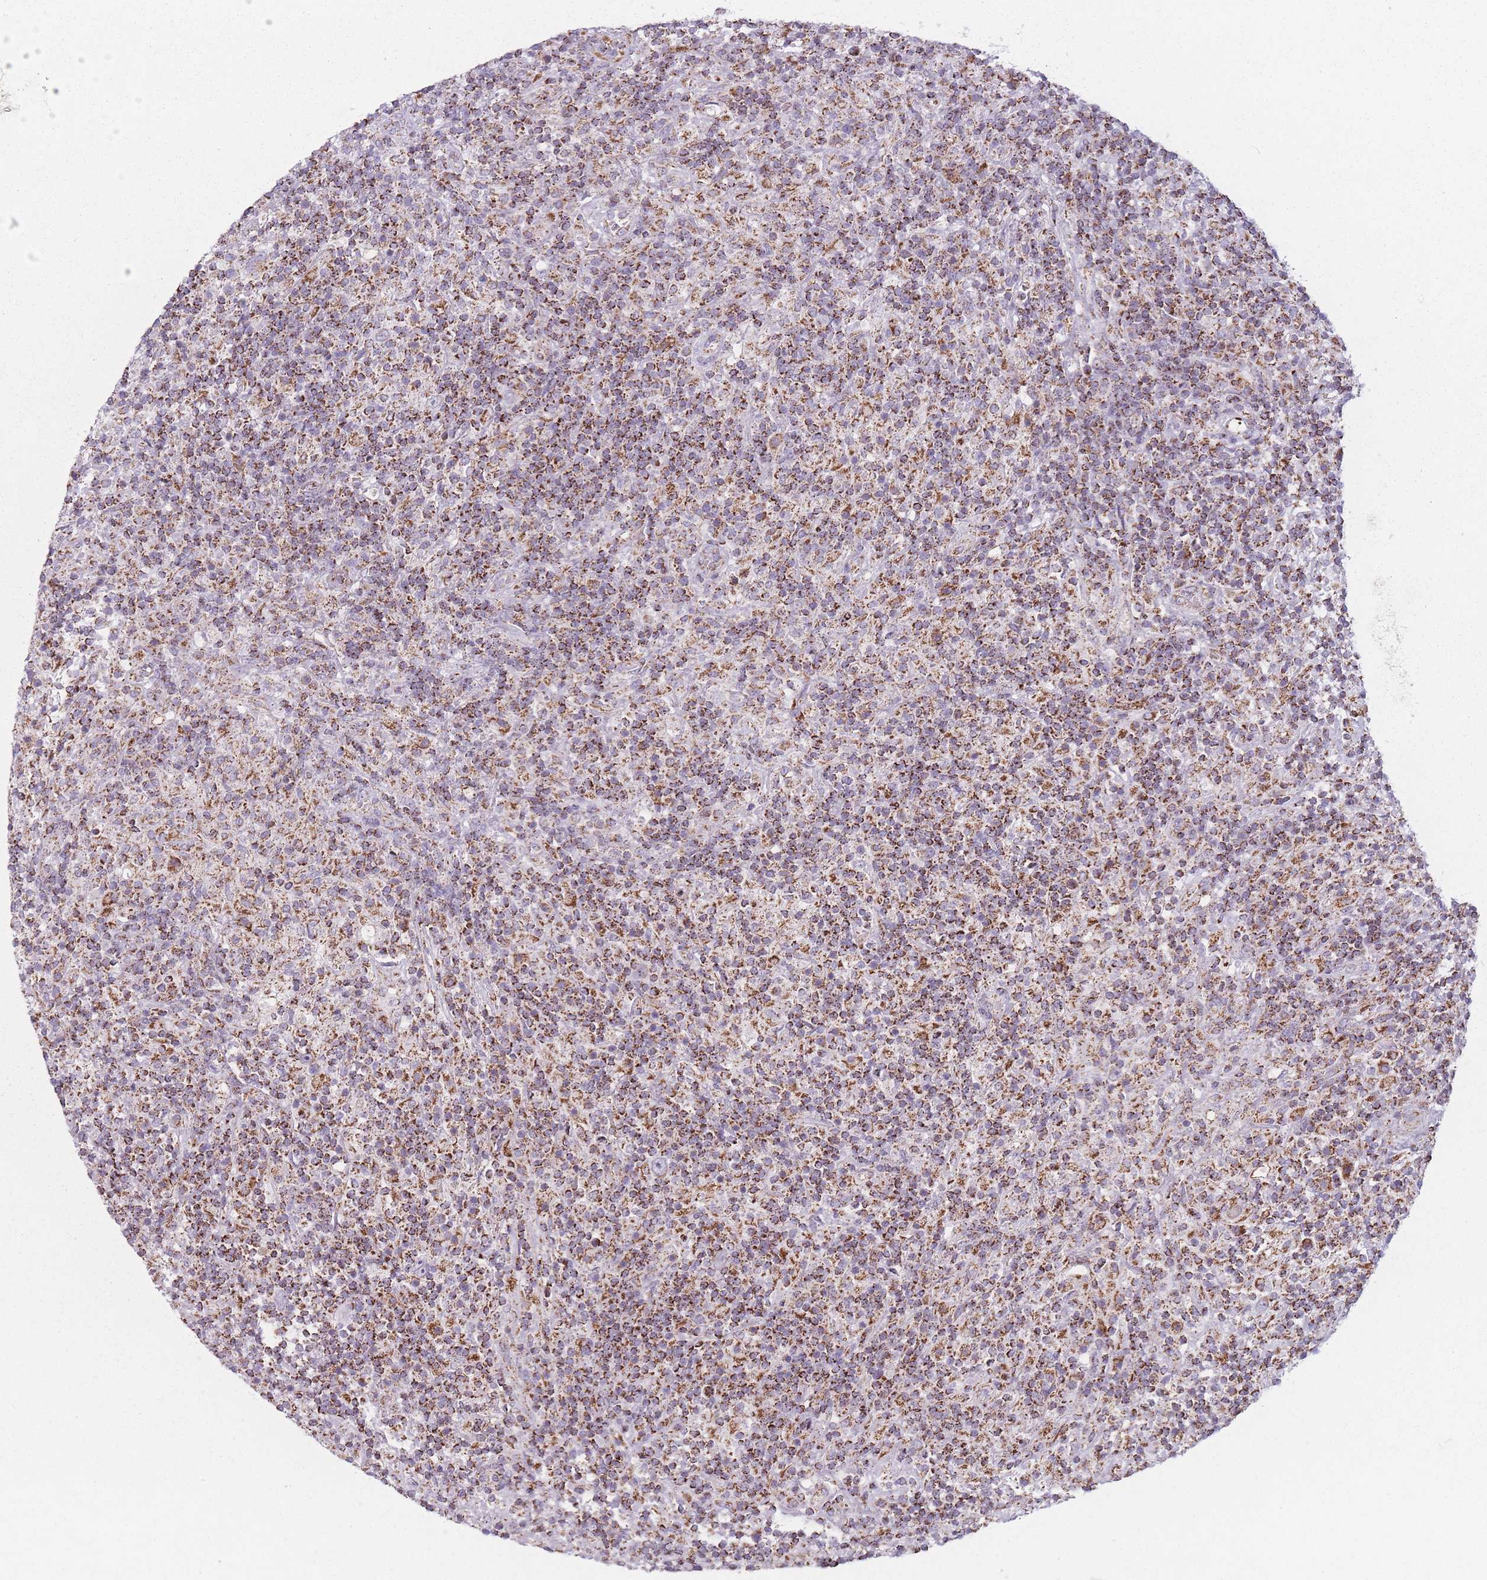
{"staining": {"intensity": "moderate", "quantity": ">75%", "location": "cytoplasmic/membranous"}, "tissue": "lymphoma", "cell_type": "Tumor cells", "image_type": "cancer", "snomed": [{"axis": "morphology", "description": "Hodgkin's disease, NOS"}, {"axis": "topography", "description": "Lymph node"}], "caption": "An image showing moderate cytoplasmic/membranous staining in about >75% of tumor cells in lymphoma, as visualized by brown immunohistochemical staining.", "gene": "DCHS1", "patient": {"sex": "male", "age": 70}}